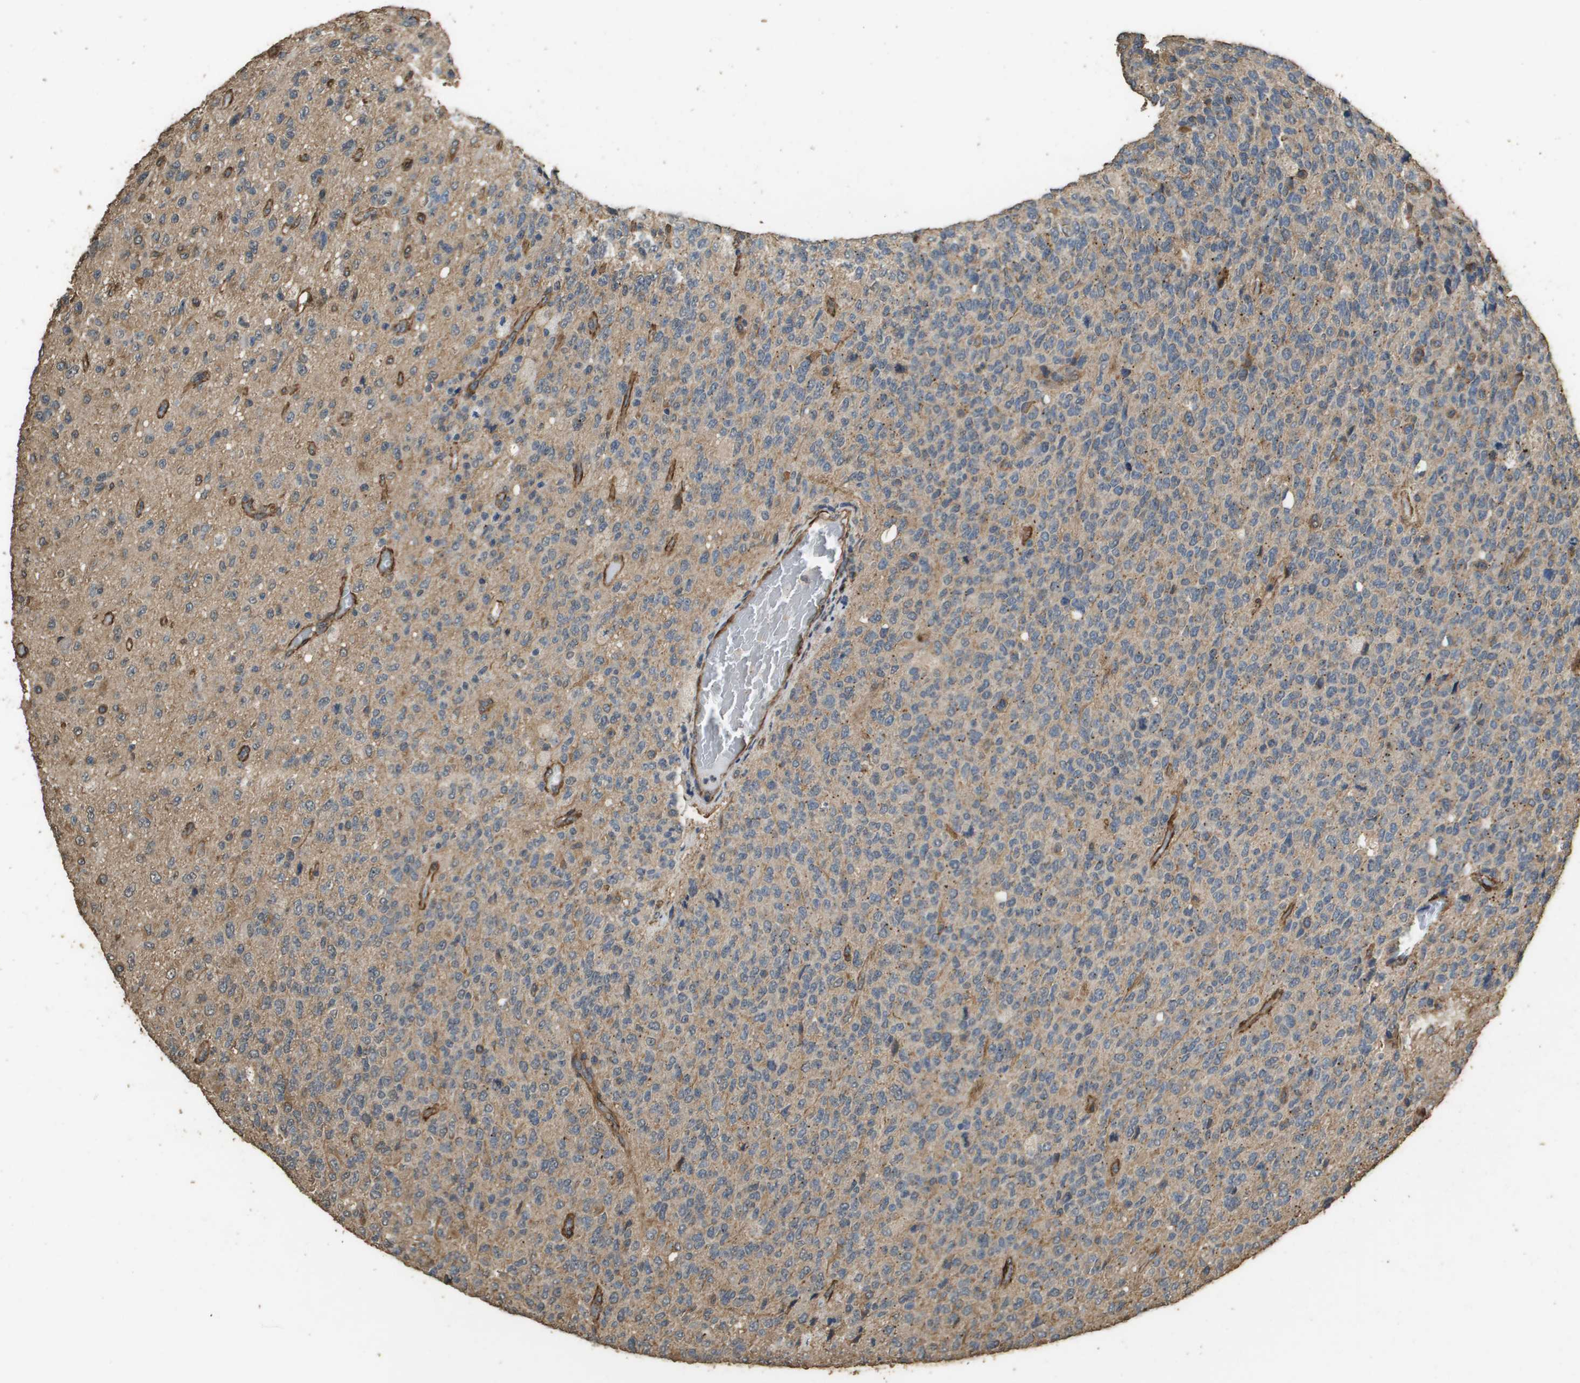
{"staining": {"intensity": "weak", "quantity": "25%-75%", "location": "cytoplasmic/membranous"}, "tissue": "glioma", "cell_type": "Tumor cells", "image_type": "cancer", "snomed": [{"axis": "morphology", "description": "Glioma, malignant, High grade"}, {"axis": "topography", "description": "pancreas cauda"}], "caption": "A histopathology image showing weak cytoplasmic/membranous positivity in approximately 25%-75% of tumor cells in glioma, as visualized by brown immunohistochemical staining.", "gene": "AAMP", "patient": {"sex": "male", "age": 60}}